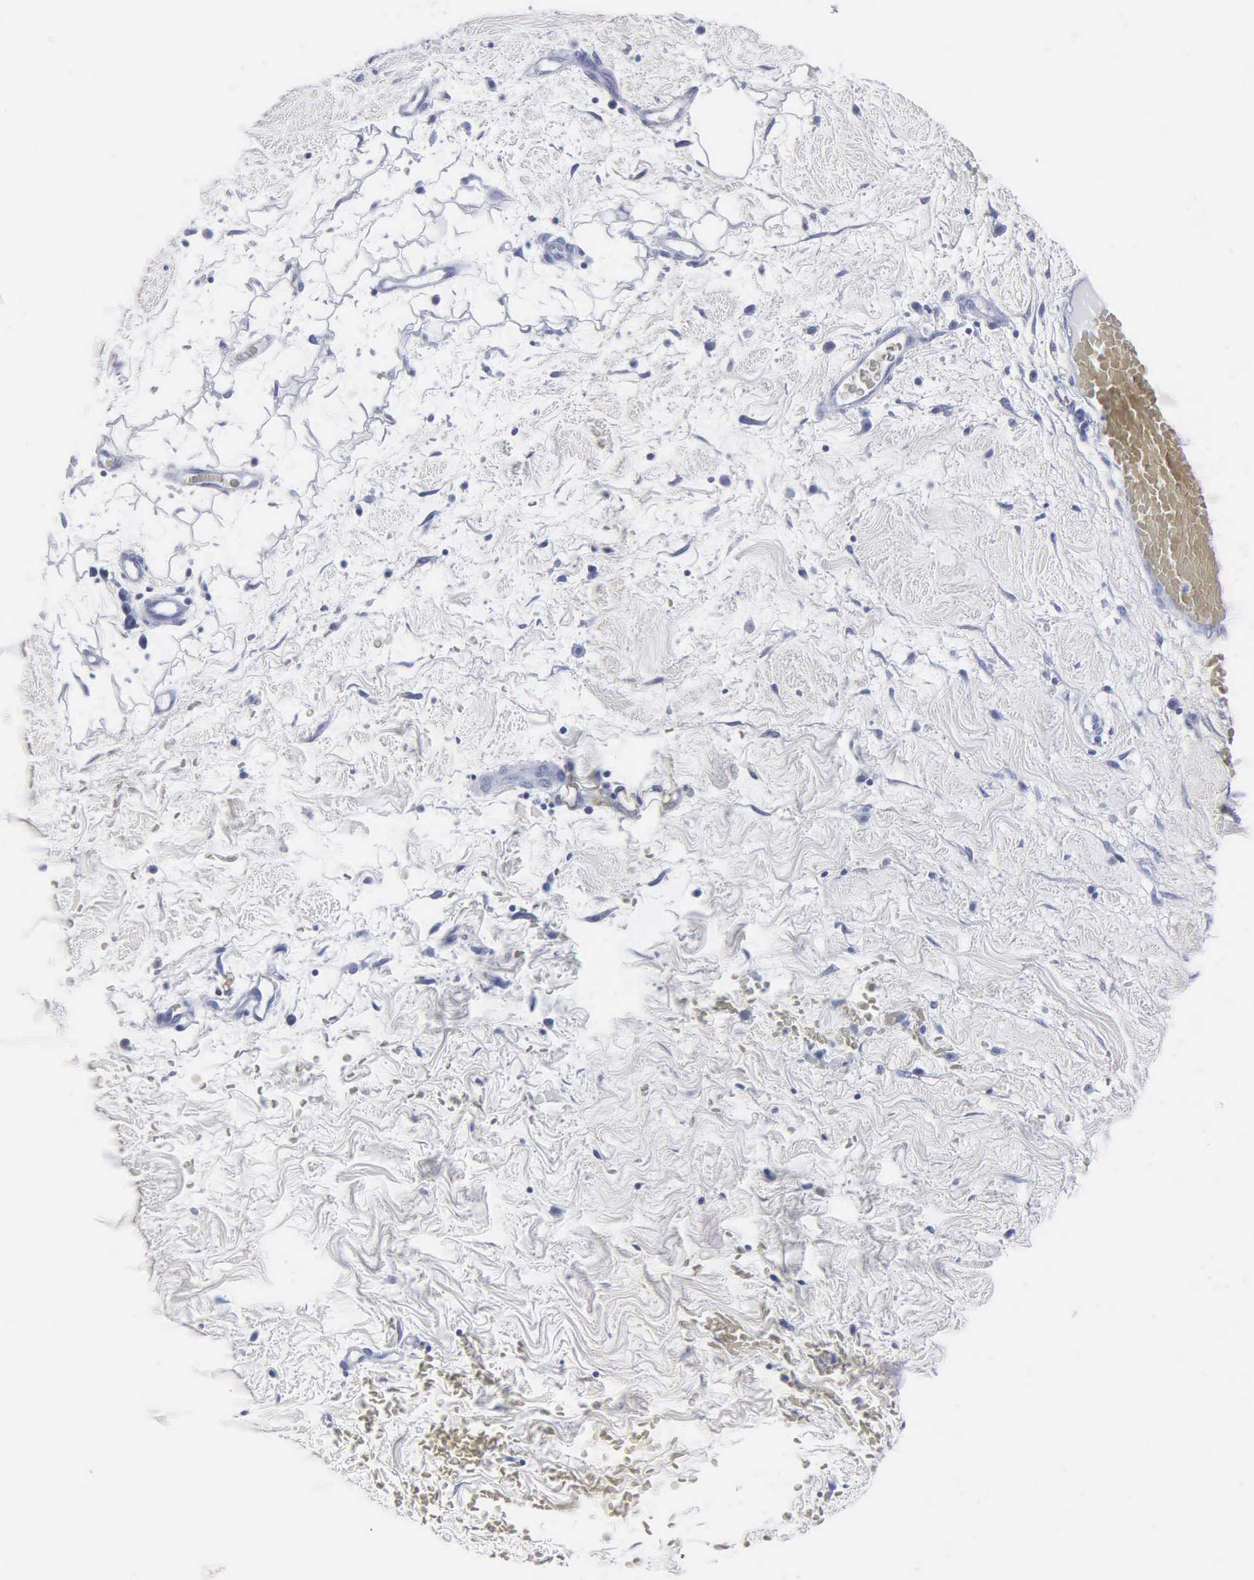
{"staining": {"intensity": "negative", "quantity": "none", "location": "none"}, "tissue": "skin cancer", "cell_type": "Tumor cells", "image_type": "cancer", "snomed": [{"axis": "morphology", "description": "Squamous cell carcinoma, NOS"}, {"axis": "topography", "description": "Skin"}], "caption": "Tumor cells show no significant protein staining in skin cancer. The staining was performed using DAB (3,3'-diaminobenzidine) to visualize the protein expression in brown, while the nuclei were stained in blue with hematoxylin (Magnification: 20x).", "gene": "MB", "patient": {"sex": "male", "age": 84}}